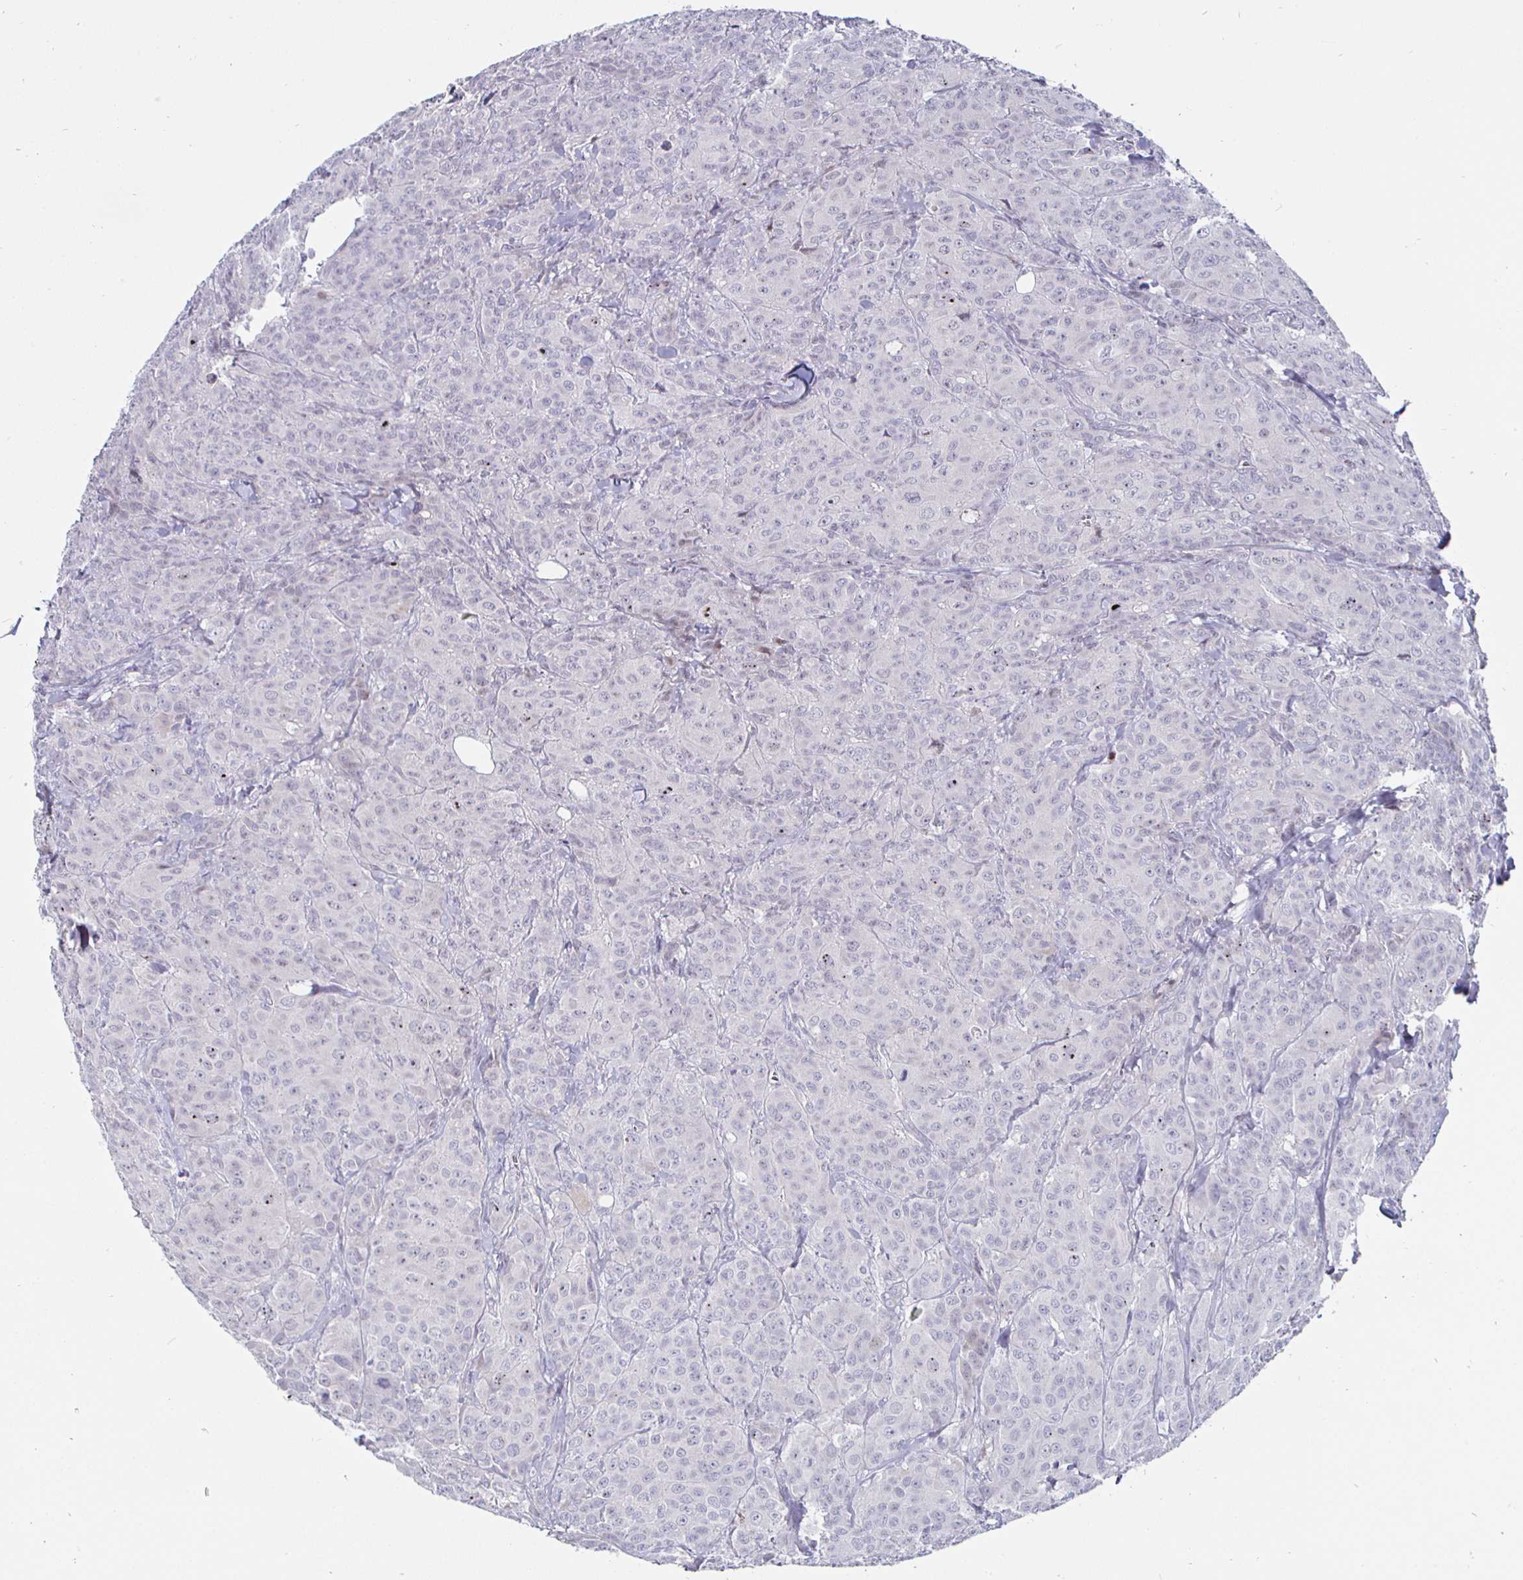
{"staining": {"intensity": "negative", "quantity": "none", "location": "none"}, "tissue": "breast cancer", "cell_type": "Tumor cells", "image_type": "cancer", "snomed": [{"axis": "morphology", "description": "Normal tissue, NOS"}, {"axis": "morphology", "description": "Duct carcinoma"}, {"axis": "topography", "description": "Breast"}], "caption": "The immunohistochemistry photomicrograph has no significant staining in tumor cells of breast cancer (intraductal carcinoma) tissue.", "gene": "DMRTB1", "patient": {"sex": "female", "age": 43}}